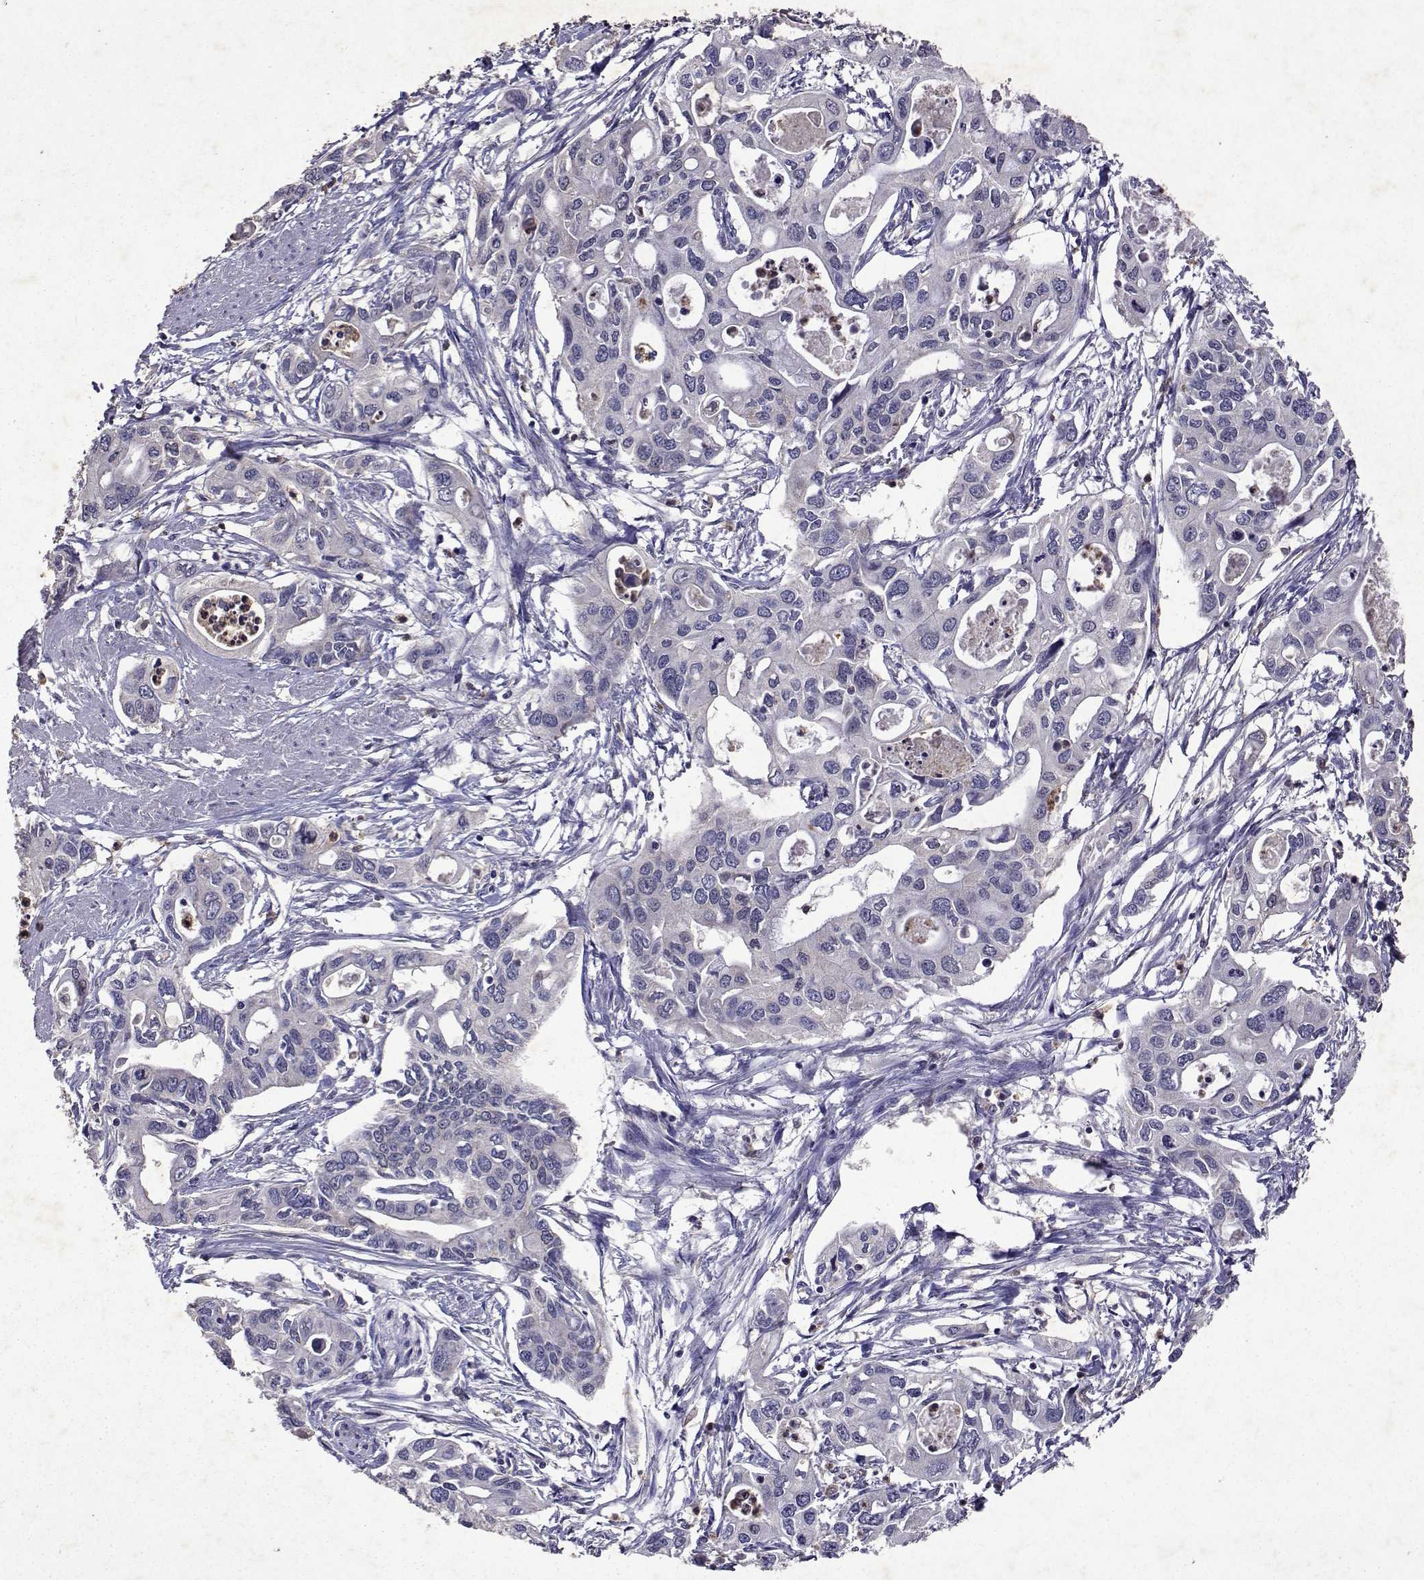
{"staining": {"intensity": "negative", "quantity": "none", "location": "none"}, "tissue": "pancreatic cancer", "cell_type": "Tumor cells", "image_type": "cancer", "snomed": [{"axis": "morphology", "description": "Adenocarcinoma, NOS"}, {"axis": "topography", "description": "Pancreas"}], "caption": "Histopathology image shows no significant protein positivity in tumor cells of pancreatic adenocarcinoma.", "gene": "APAF1", "patient": {"sex": "male", "age": 60}}